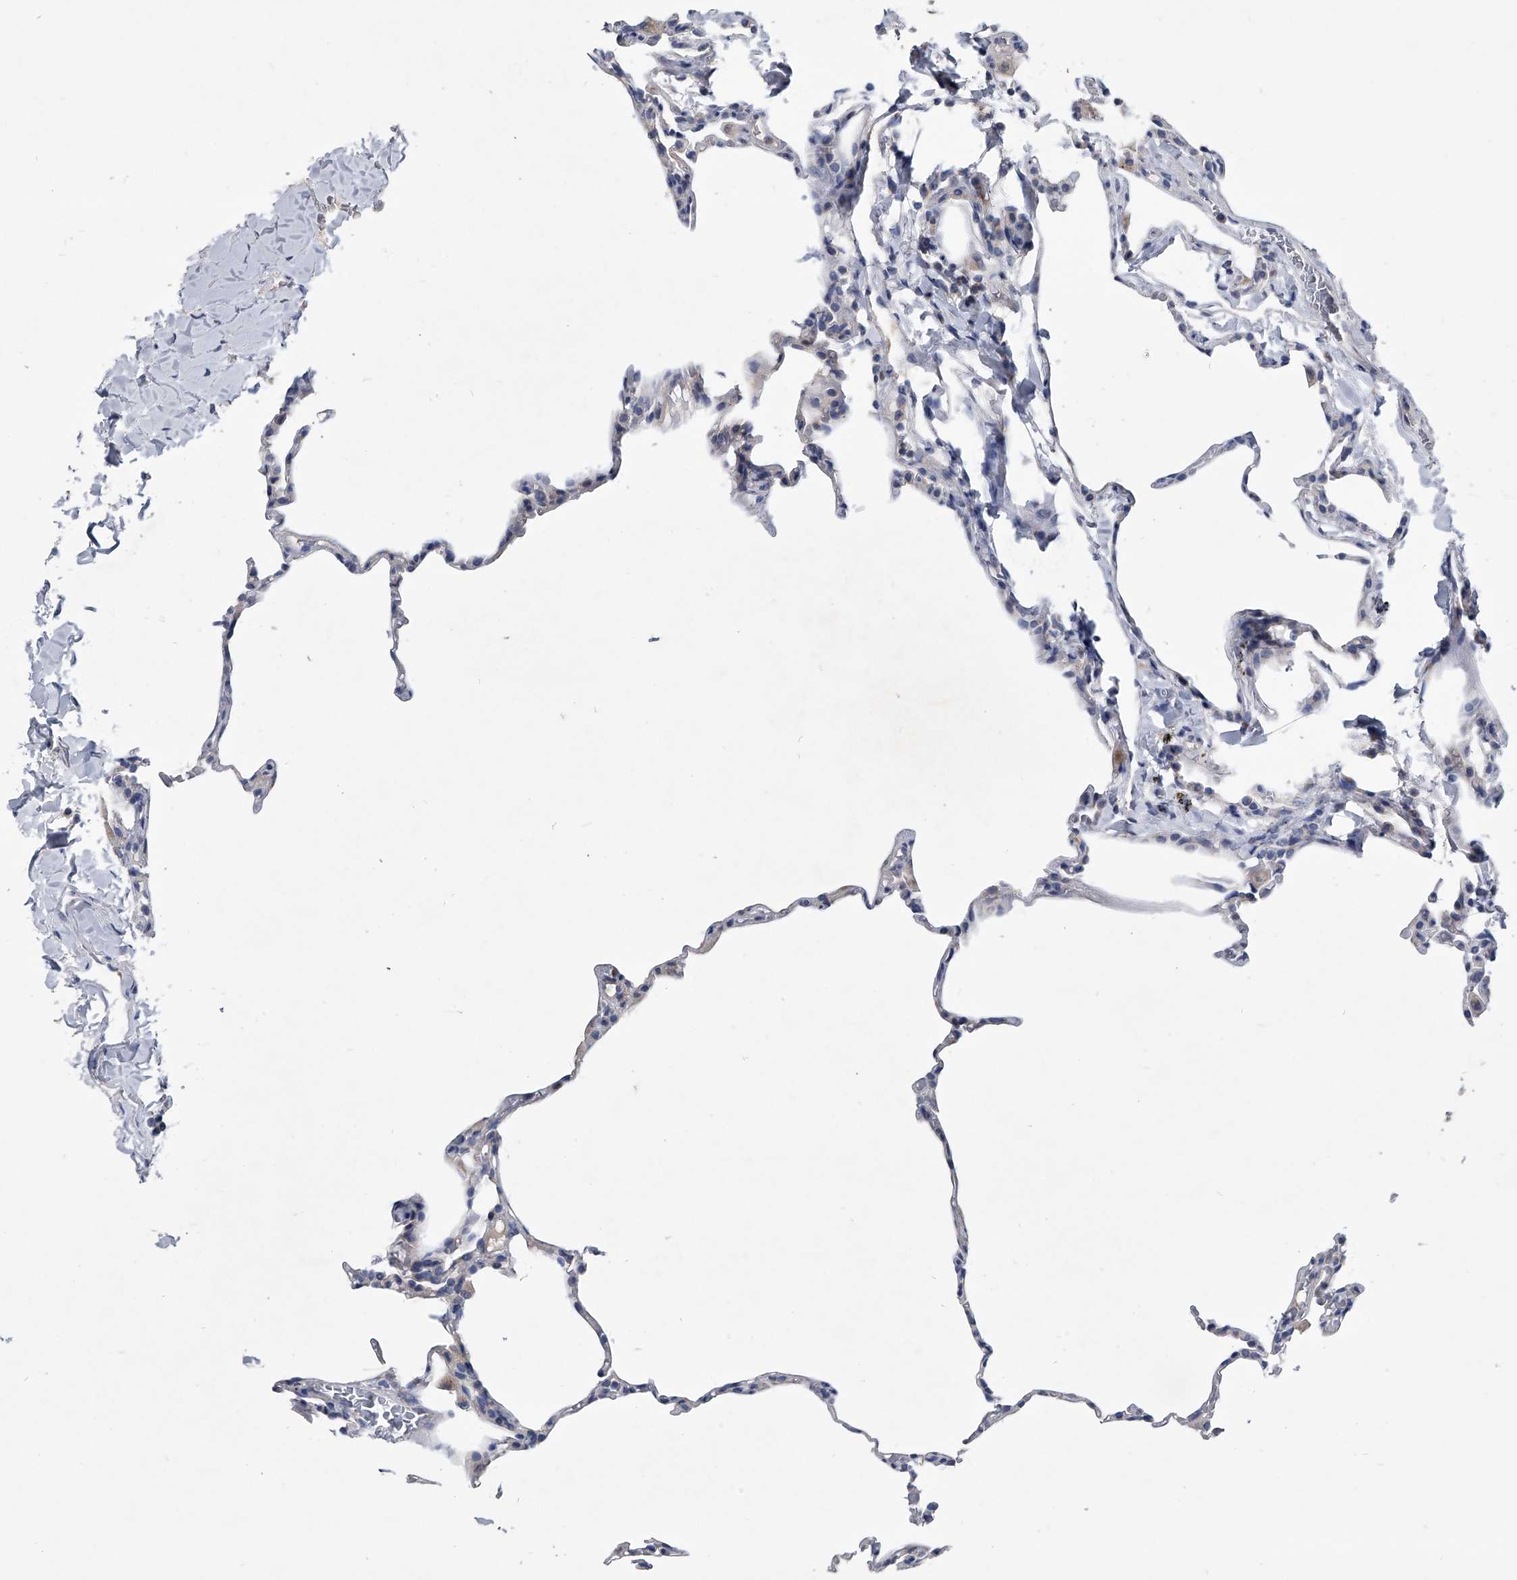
{"staining": {"intensity": "negative", "quantity": "none", "location": "none"}, "tissue": "lung", "cell_type": "Alveolar cells", "image_type": "normal", "snomed": [{"axis": "morphology", "description": "Normal tissue, NOS"}, {"axis": "topography", "description": "Lung"}], "caption": "Photomicrograph shows no protein expression in alveolar cells of normal lung. Nuclei are stained in blue.", "gene": "SPP1", "patient": {"sex": "male", "age": 20}}